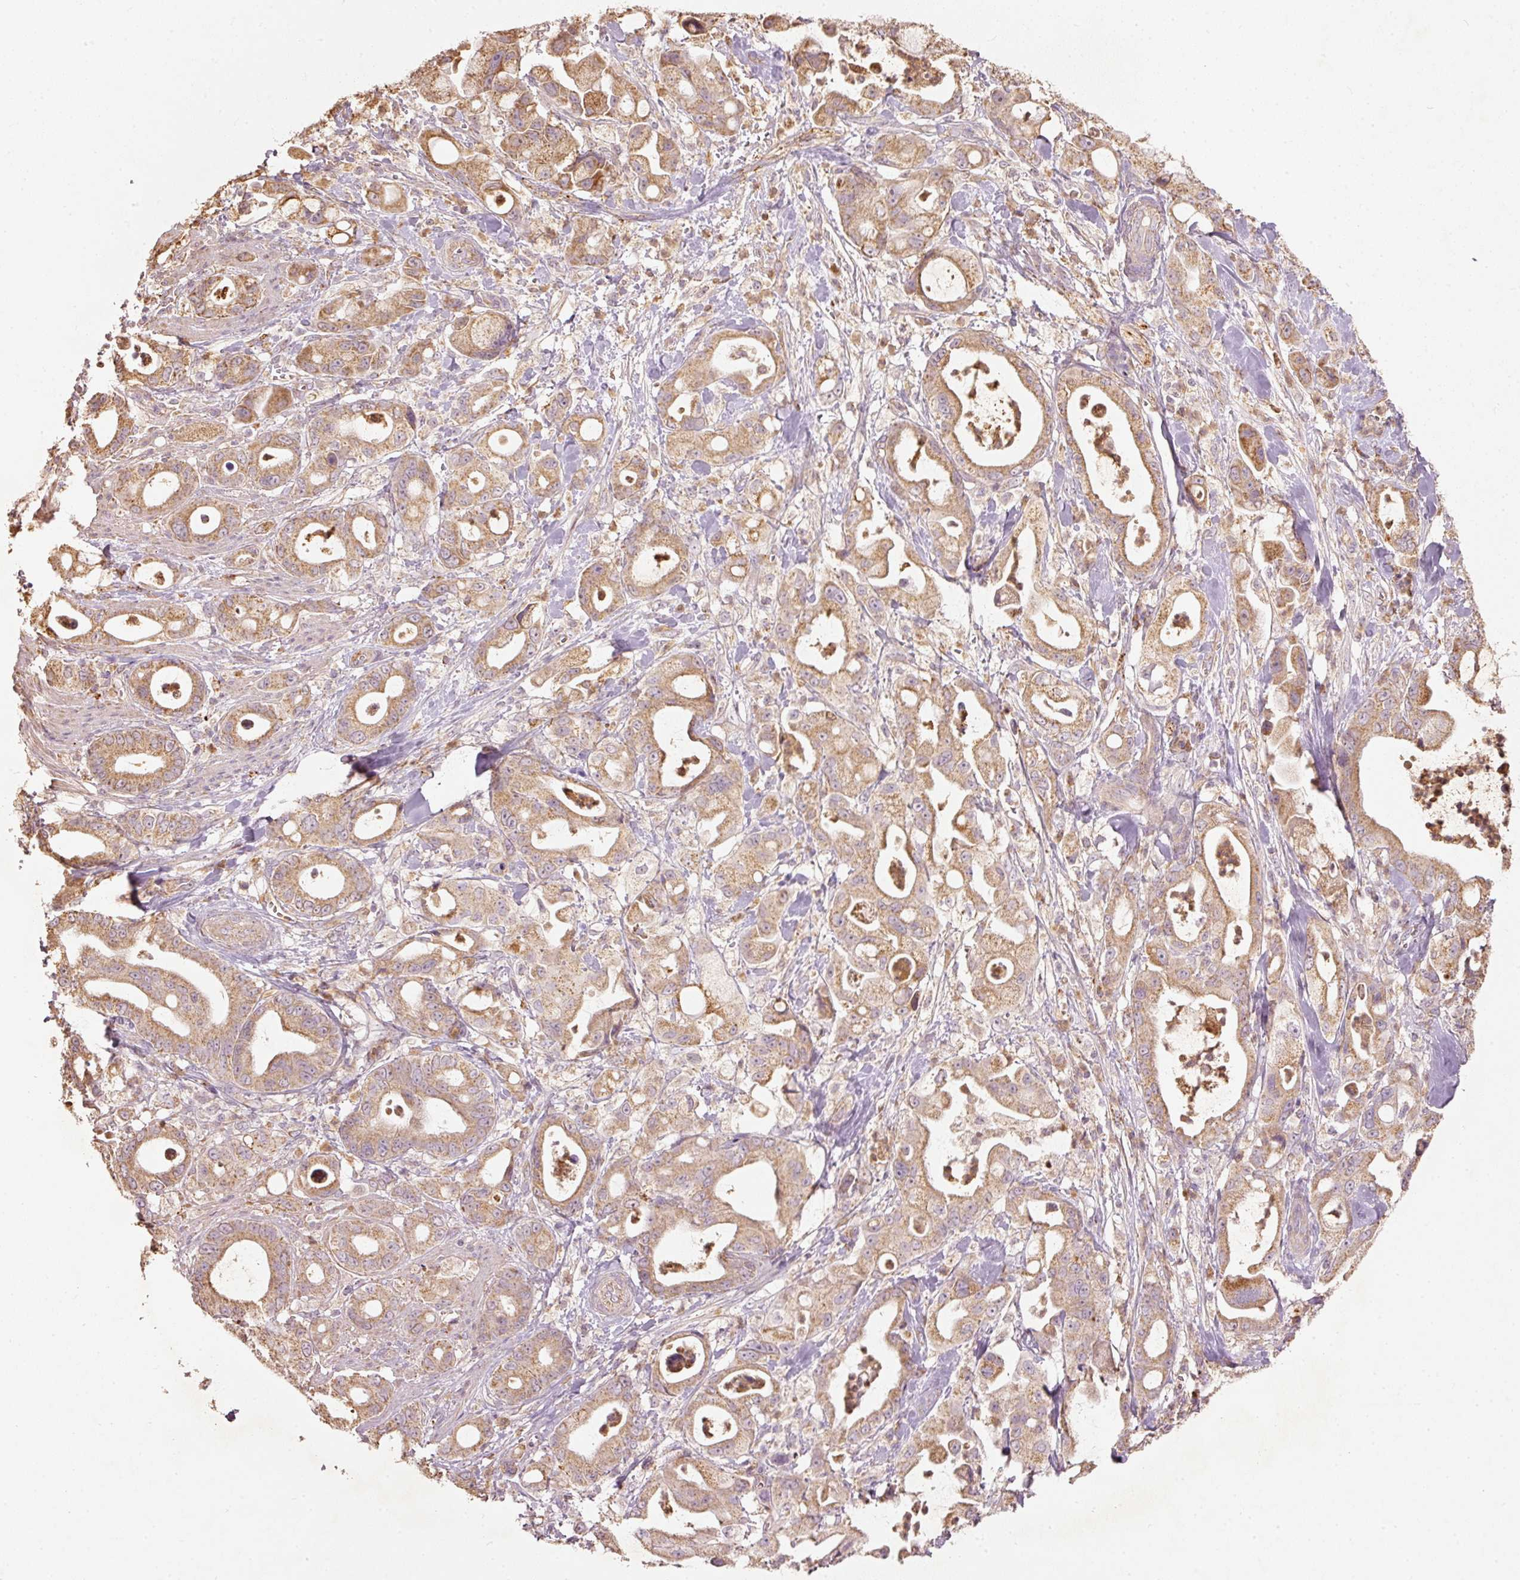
{"staining": {"intensity": "moderate", "quantity": ">75%", "location": "cytoplasmic/membranous"}, "tissue": "pancreatic cancer", "cell_type": "Tumor cells", "image_type": "cancer", "snomed": [{"axis": "morphology", "description": "Adenocarcinoma, NOS"}, {"axis": "topography", "description": "Pancreas"}], "caption": "Adenocarcinoma (pancreatic) stained for a protein (brown) reveals moderate cytoplasmic/membranous positive positivity in about >75% of tumor cells.", "gene": "PSENEN", "patient": {"sex": "male", "age": 68}}